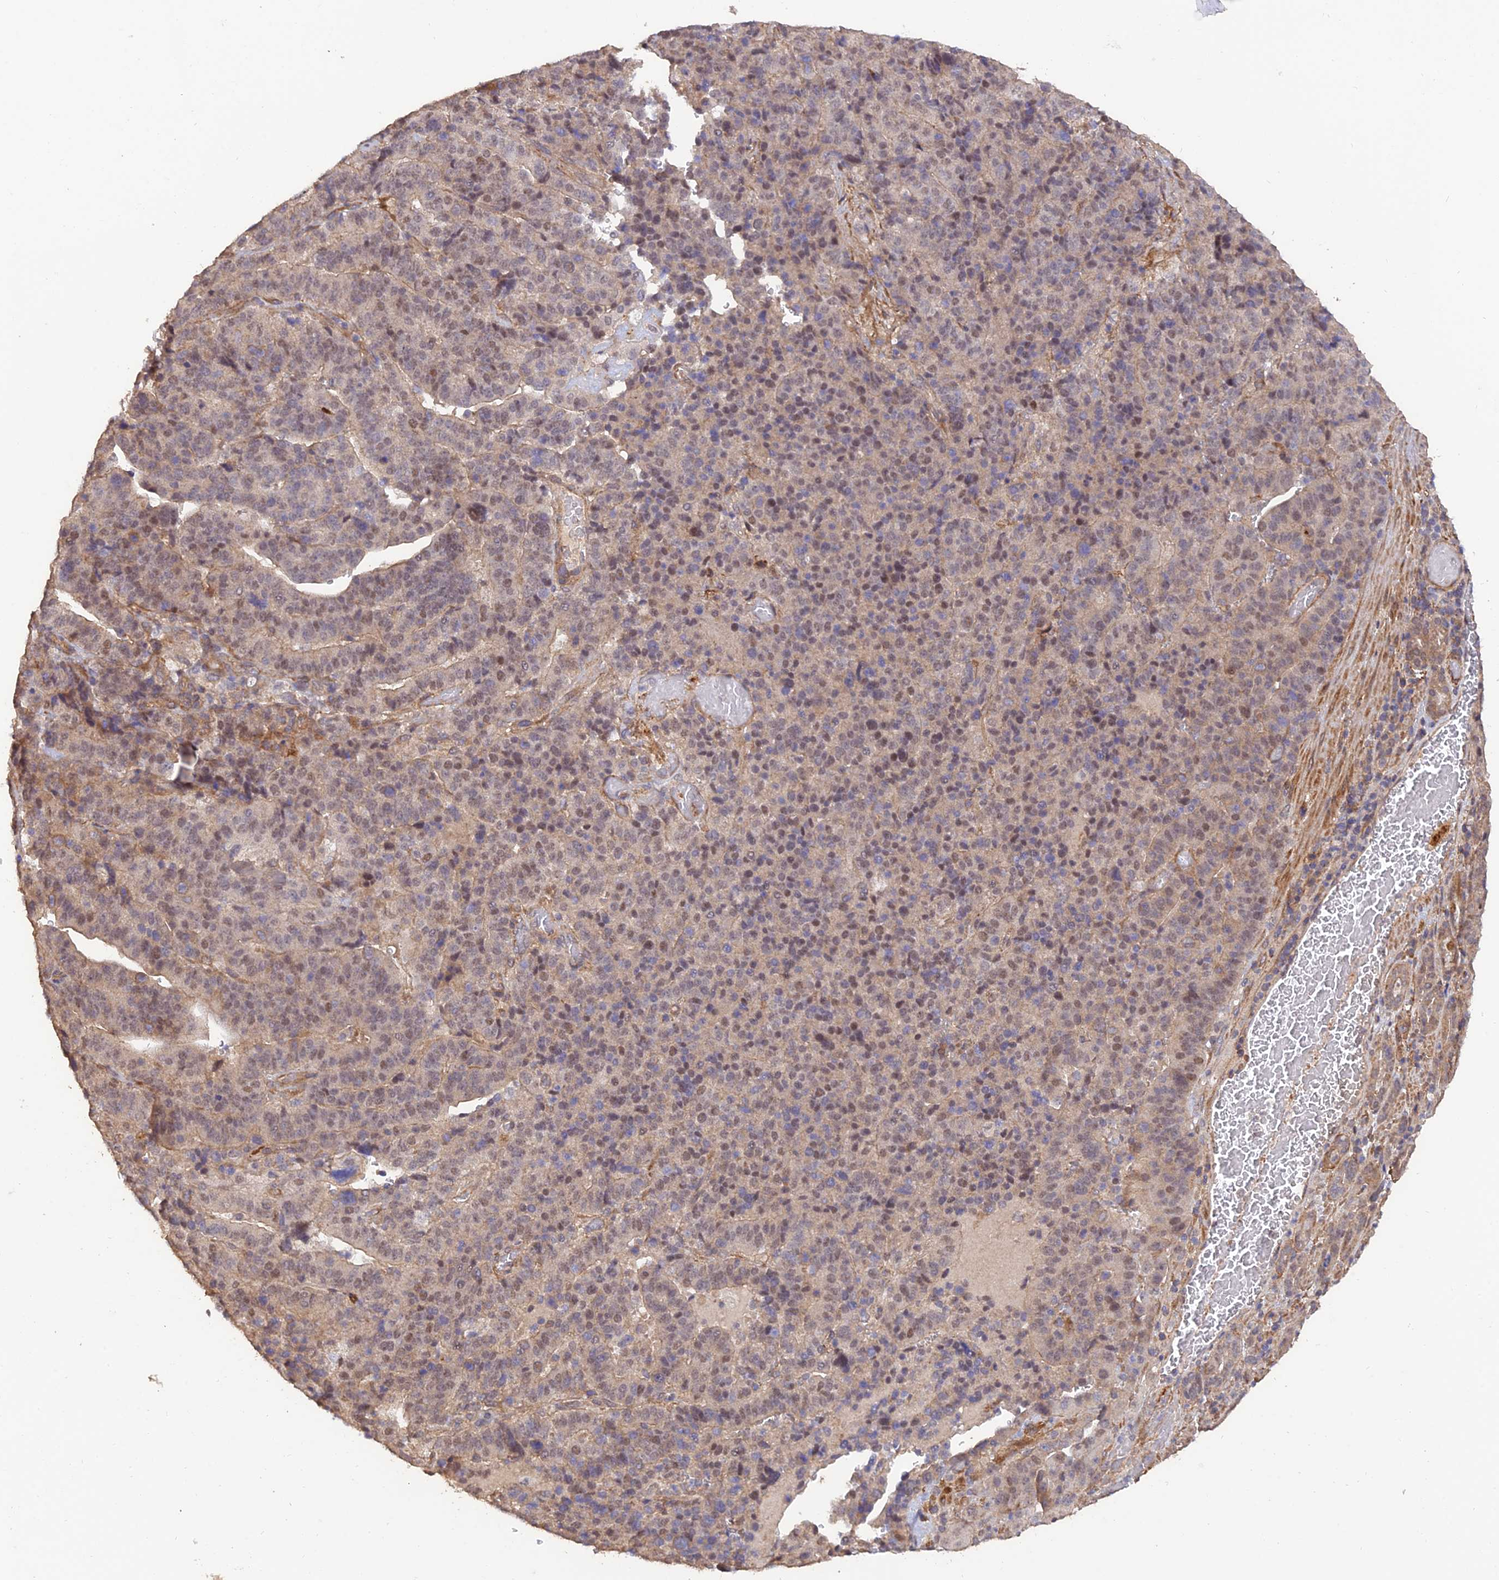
{"staining": {"intensity": "weak", "quantity": "25%-75%", "location": "nuclear"}, "tissue": "stomach cancer", "cell_type": "Tumor cells", "image_type": "cancer", "snomed": [{"axis": "morphology", "description": "Adenocarcinoma, NOS"}, {"axis": "topography", "description": "Stomach"}], "caption": "A micrograph of stomach adenocarcinoma stained for a protein exhibits weak nuclear brown staining in tumor cells.", "gene": "PAGR1", "patient": {"sex": "male", "age": 48}}